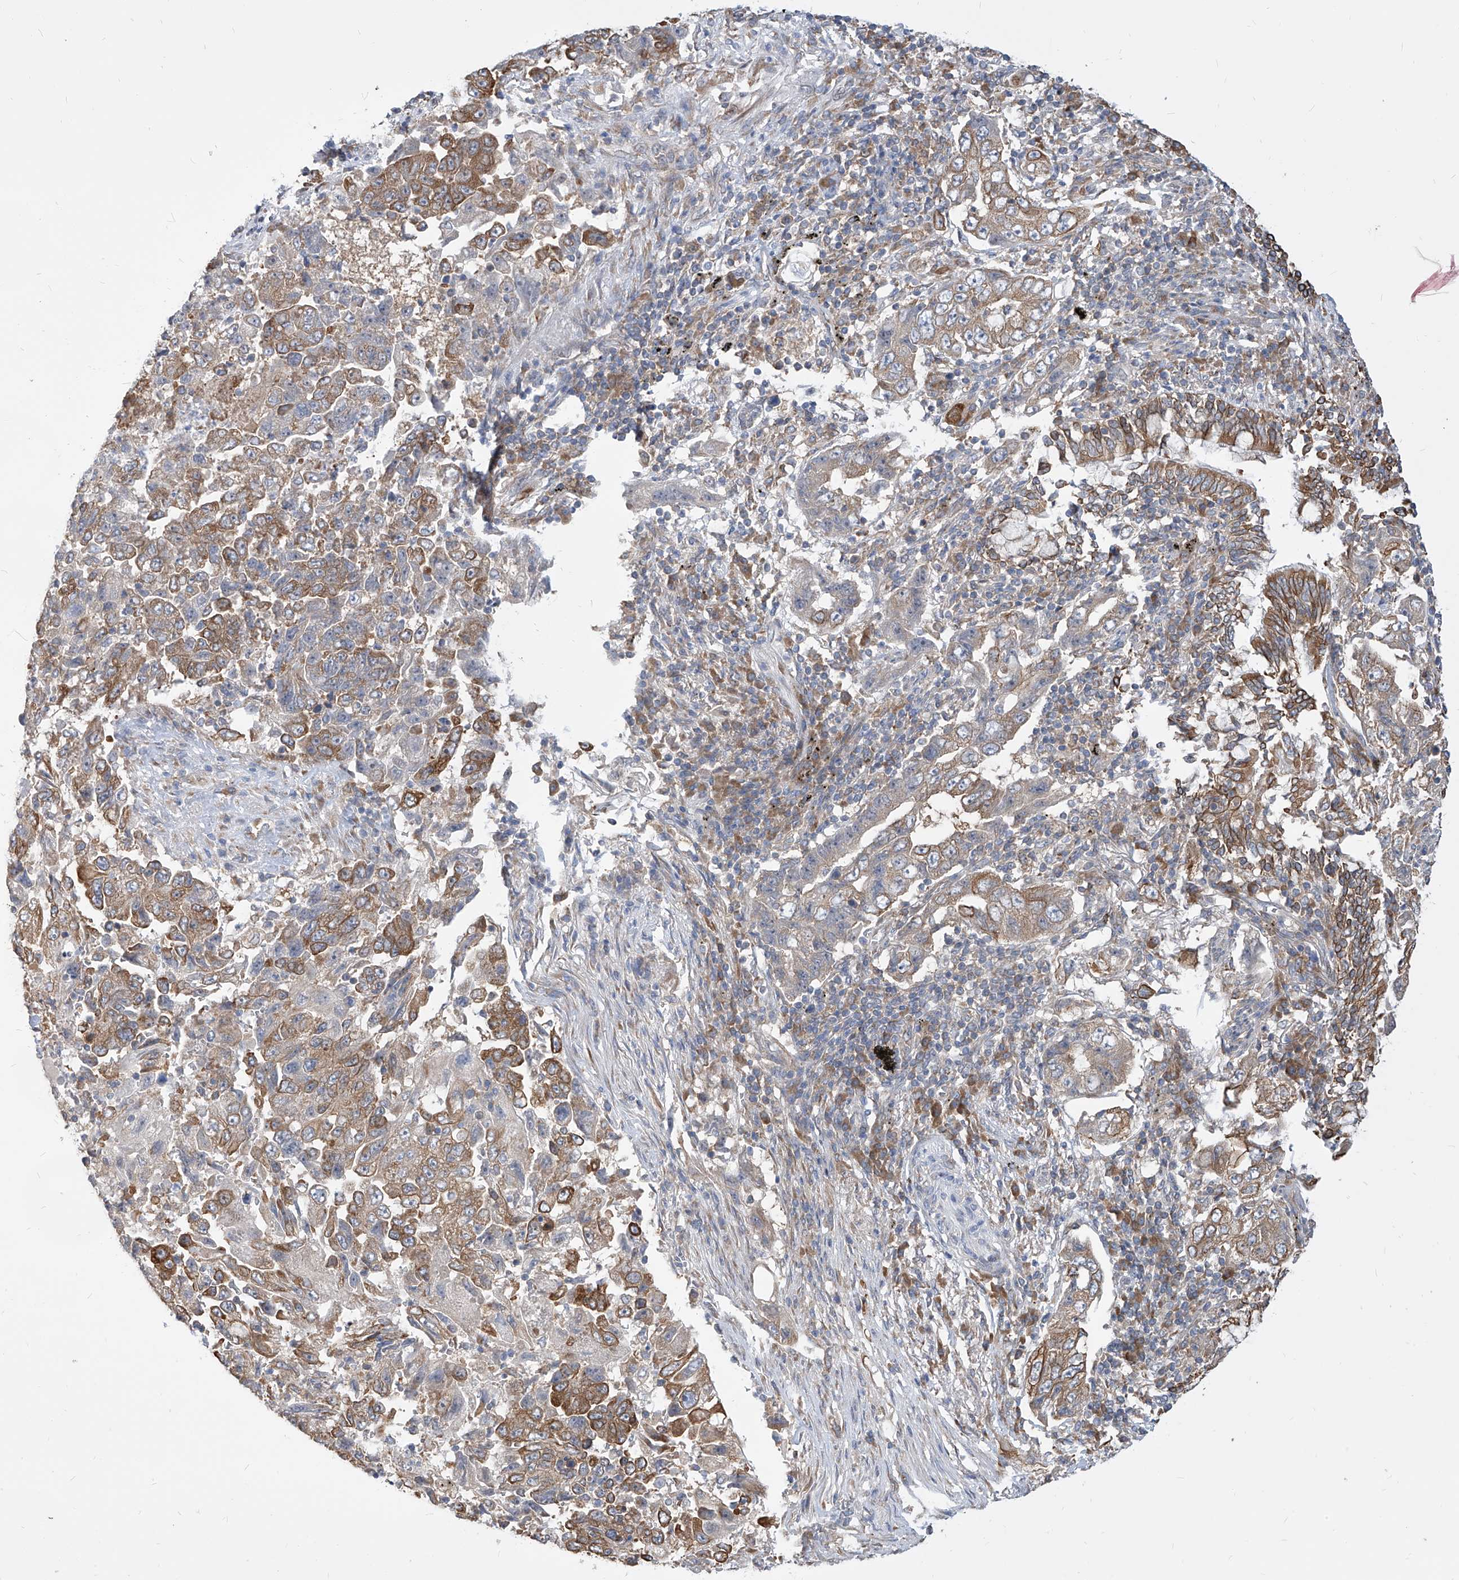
{"staining": {"intensity": "moderate", "quantity": "25%-75%", "location": "cytoplasmic/membranous"}, "tissue": "lung cancer", "cell_type": "Tumor cells", "image_type": "cancer", "snomed": [{"axis": "morphology", "description": "Adenocarcinoma, NOS"}, {"axis": "topography", "description": "Lung"}], "caption": "Immunohistochemistry histopathology image of lung cancer (adenocarcinoma) stained for a protein (brown), which exhibits medium levels of moderate cytoplasmic/membranous staining in approximately 25%-75% of tumor cells.", "gene": "FAM83B", "patient": {"sex": "female", "age": 51}}